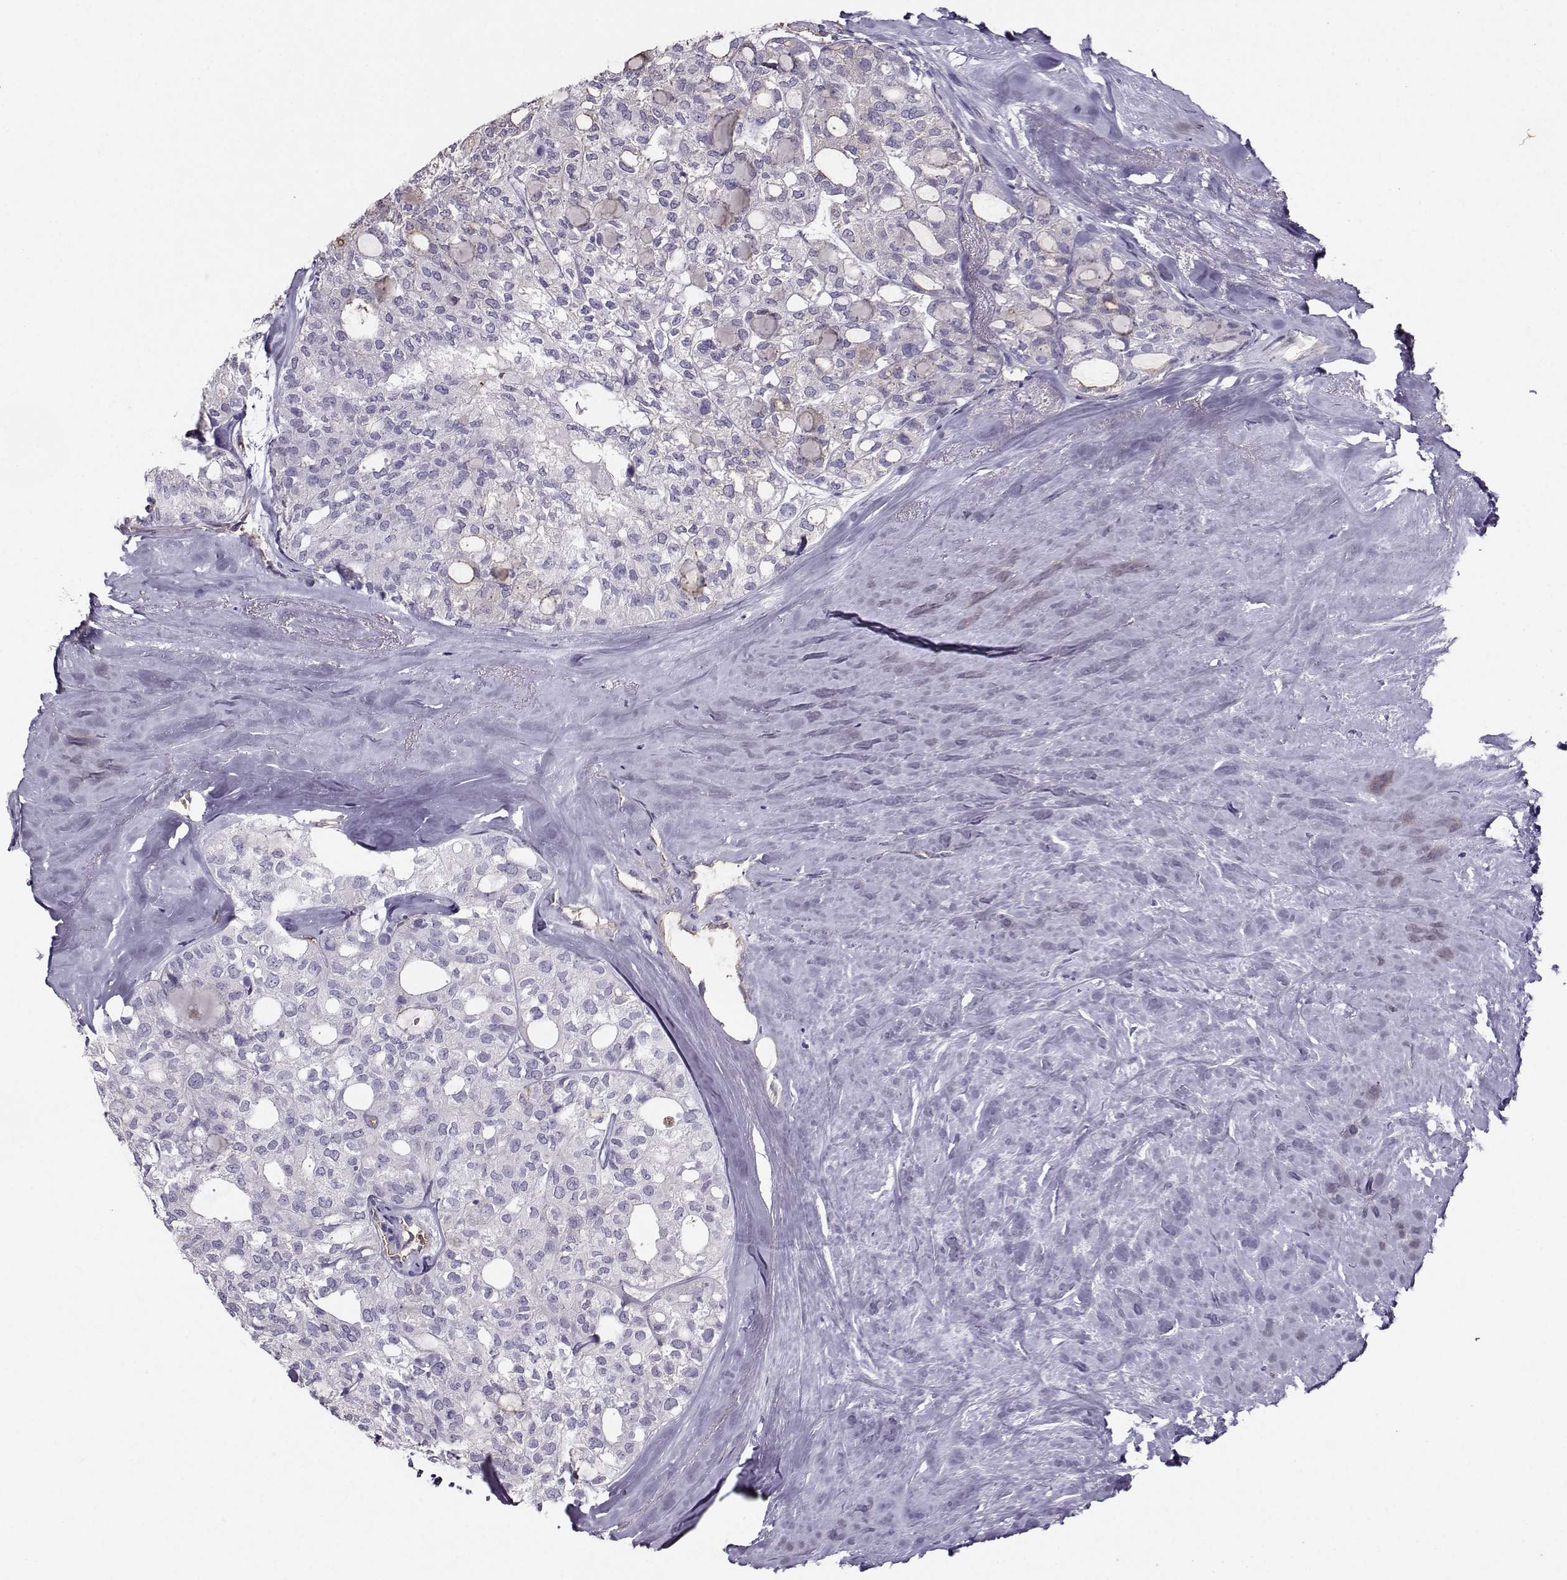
{"staining": {"intensity": "negative", "quantity": "none", "location": "none"}, "tissue": "thyroid cancer", "cell_type": "Tumor cells", "image_type": "cancer", "snomed": [{"axis": "morphology", "description": "Follicular adenoma carcinoma, NOS"}, {"axis": "topography", "description": "Thyroid gland"}], "caption": "Tumor cells are negative for protein expression in human thyroid cancer. (DAB (3,3'-diaminobenzidine) immunohistochemistry, high magnification).", "gene": "CLUL1", "patient": {"sex": "male", "age": 75}}